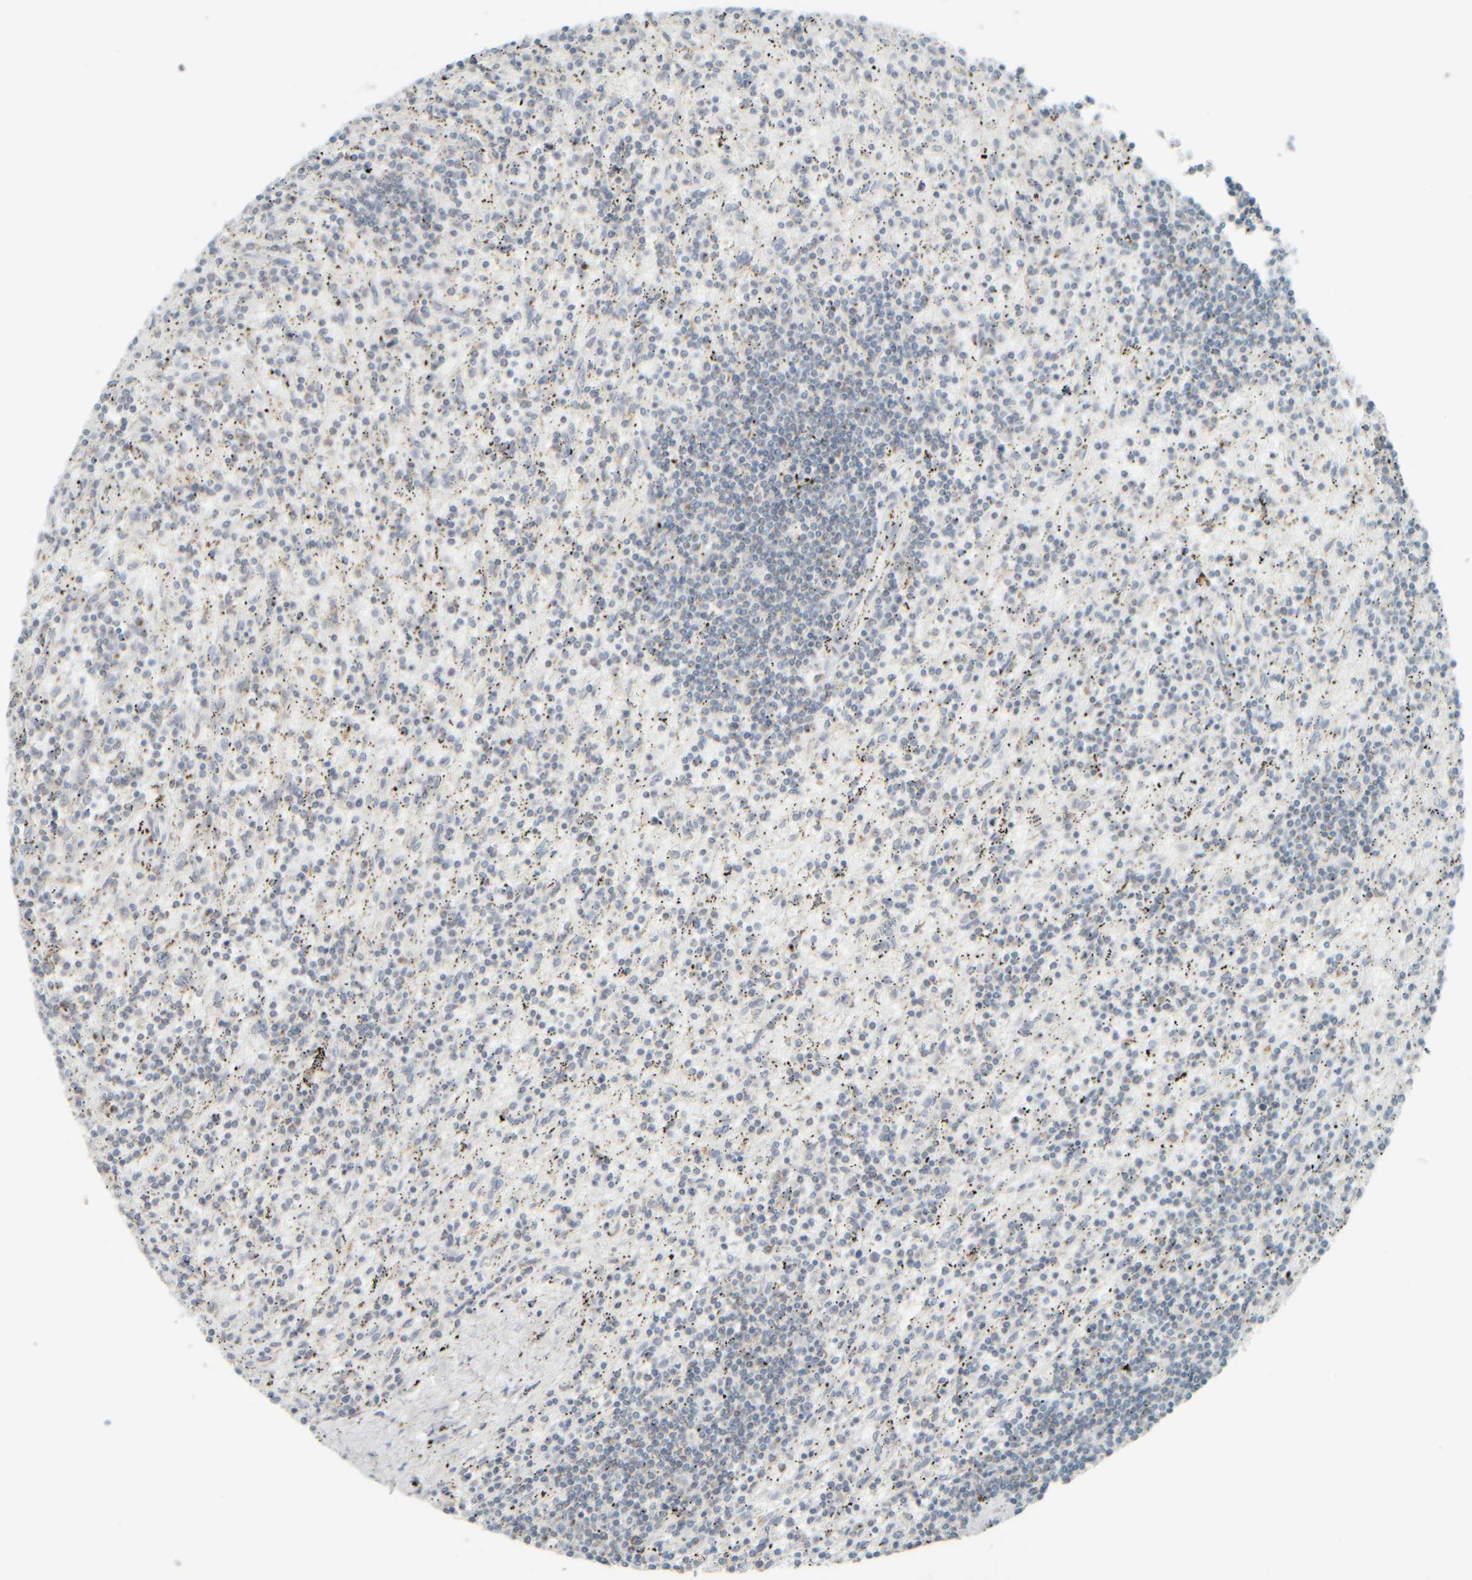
{"staining": {"intensity": "negative", "quantity": "none", "location": "none"}, "tissue": "lymphoma", "cell_type": "Tumor cells", "image_type": "cancer", "snomed": [{"axis": "morphology", "description": "Malignant lymphoma, non-Hodgkin's type, Low grade"}, {"axis": "topography", "description": "Spleen"}], "caption": "This is an IHC photomicrograph of human malignant lymphoma, non-Hodgkin's type (low-grade). There is no staining in tumor cells.", "gene": "PTGES3L-AARSD1", "patient": {"sex": "male", "age": 76}}